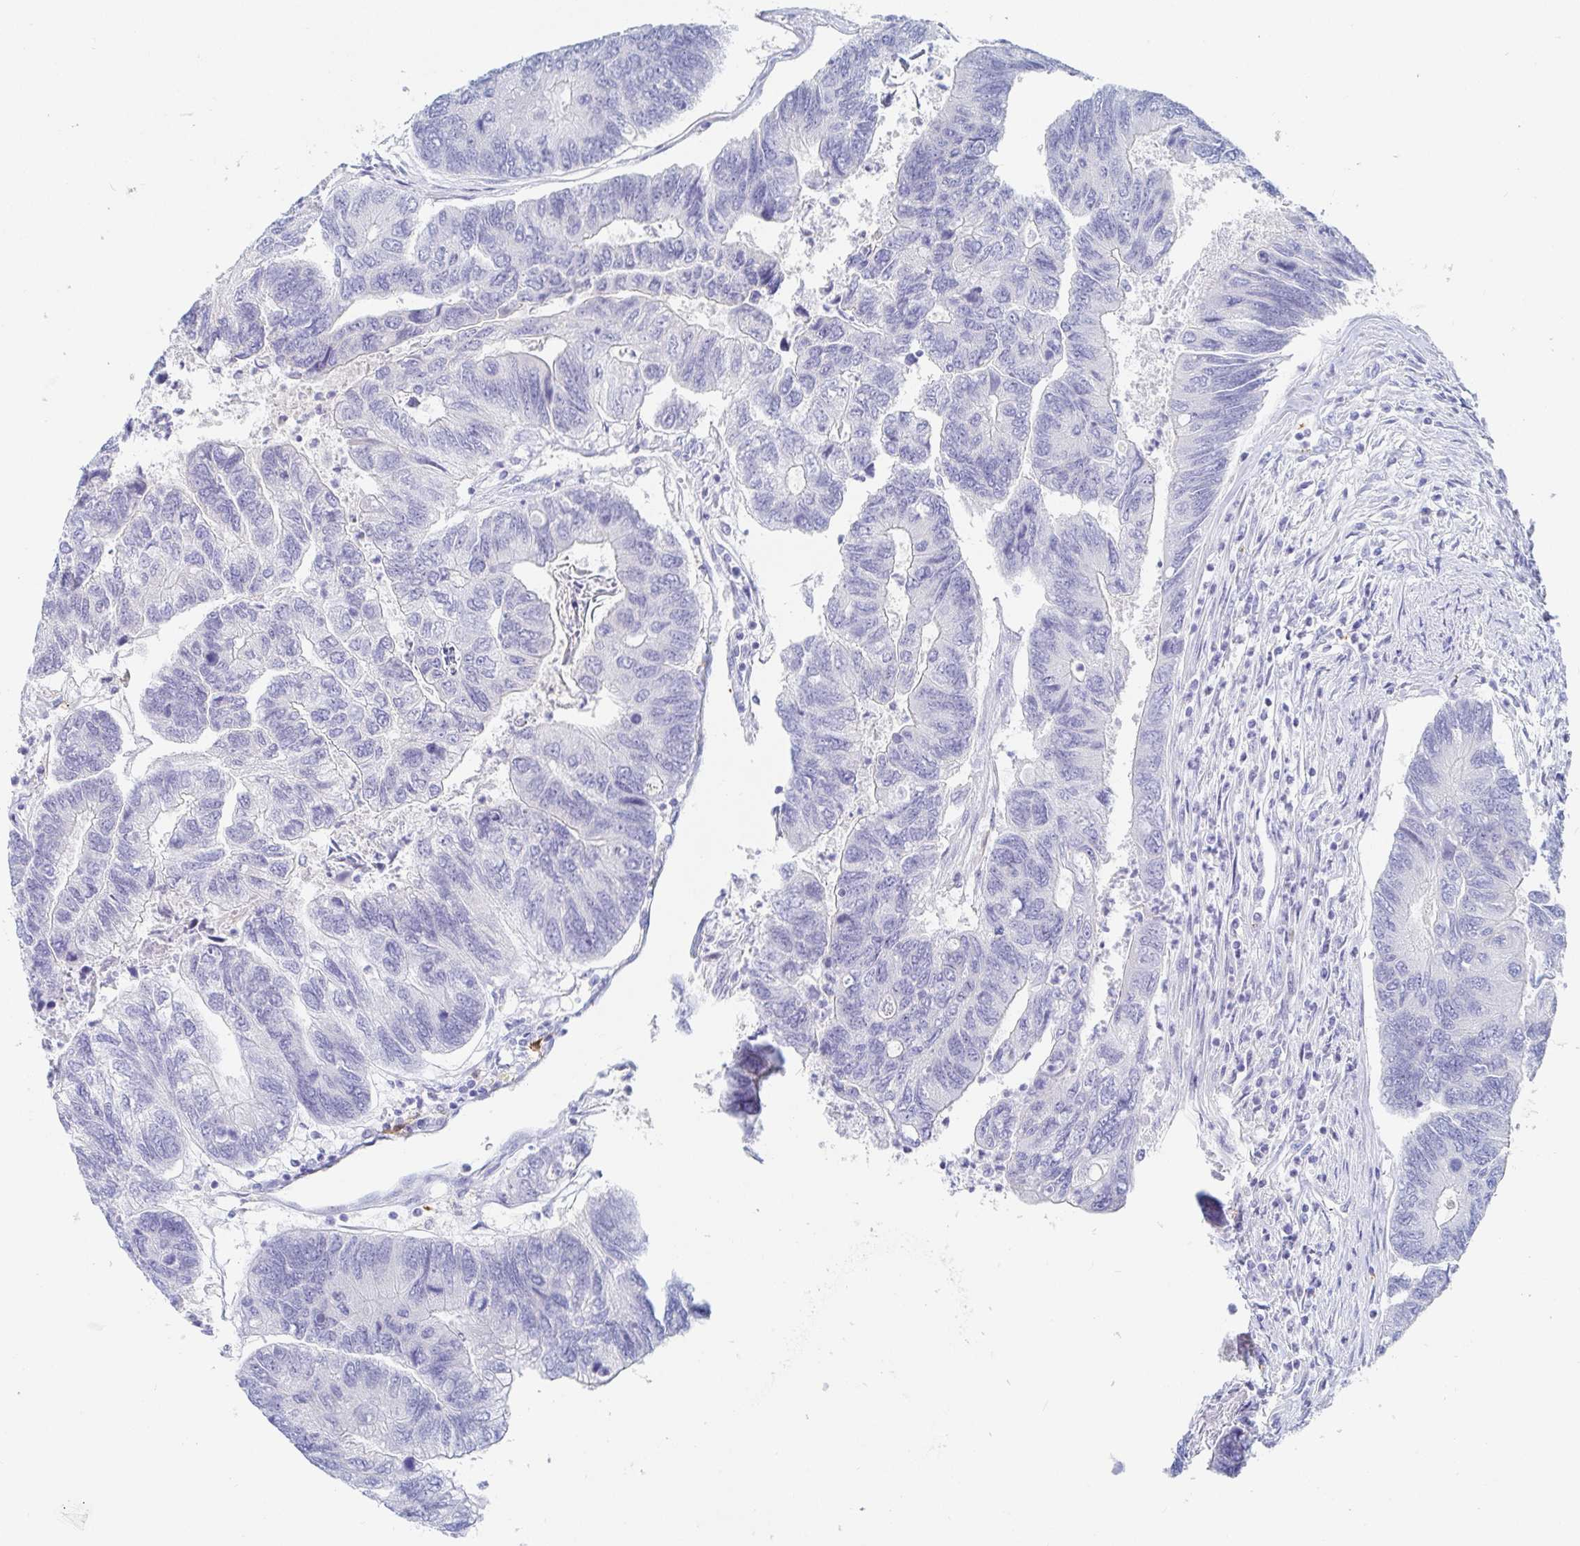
{"staining": {"intensity": "negative", "quantity": "none", "location": "none"}, "tissue": "colorectal cancer", "cell_type": "Tumor cells", "image_type": "cancer", "snomed": [{"axis": "morphology", "description": "Adenocarcinoma, NOS"}, {"axis": "topography", "description": "Colon"}], "caption": "Tumor cells are negative for brown protein staining in colorectal cancer.", "gene": "OR2A4", "patient": {"sex": "female", "age": 67}}